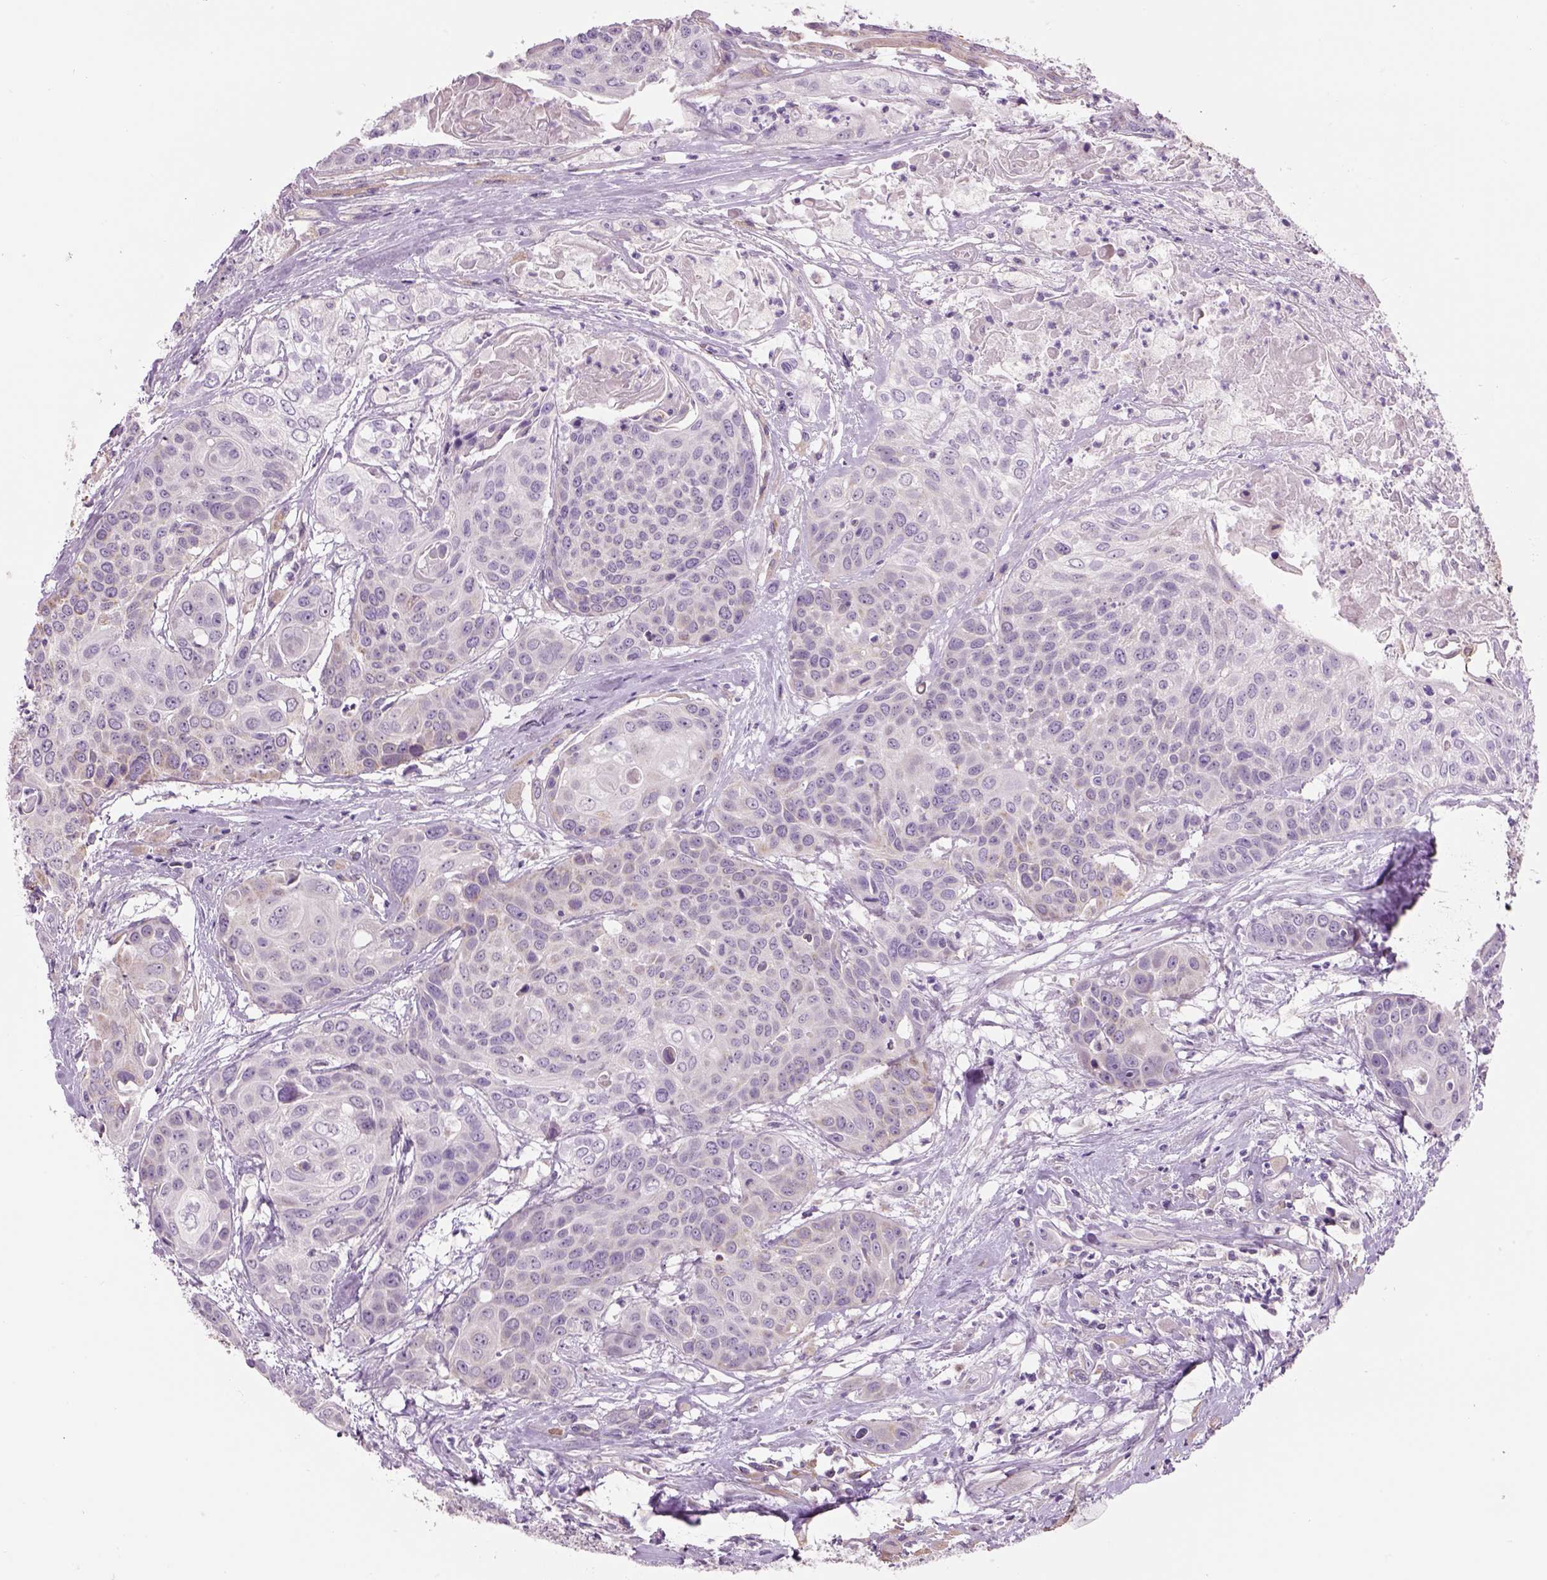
{"staining": {"intensity": "weak", "quantity": "<25%", "location": "cytoplasmic/membranous"}, "tissue": "head and neck cancer", "cell_type": "Tumor cells", "image_type": "cancer", "snomed": [{"axis": "morphology", "description": "Squamous cell carcinoma, NOS"}, {"axis": "topography", "description": "Oral tissue"}, {"axis": "topography", "description": "Head-Neck"}], "caption": "Immunohistochemical staining of head and neck cancer exhibits no significant staining in tumor cells.", "gene": "IFT52", "patient": {"sex": "male", "age": 56}}